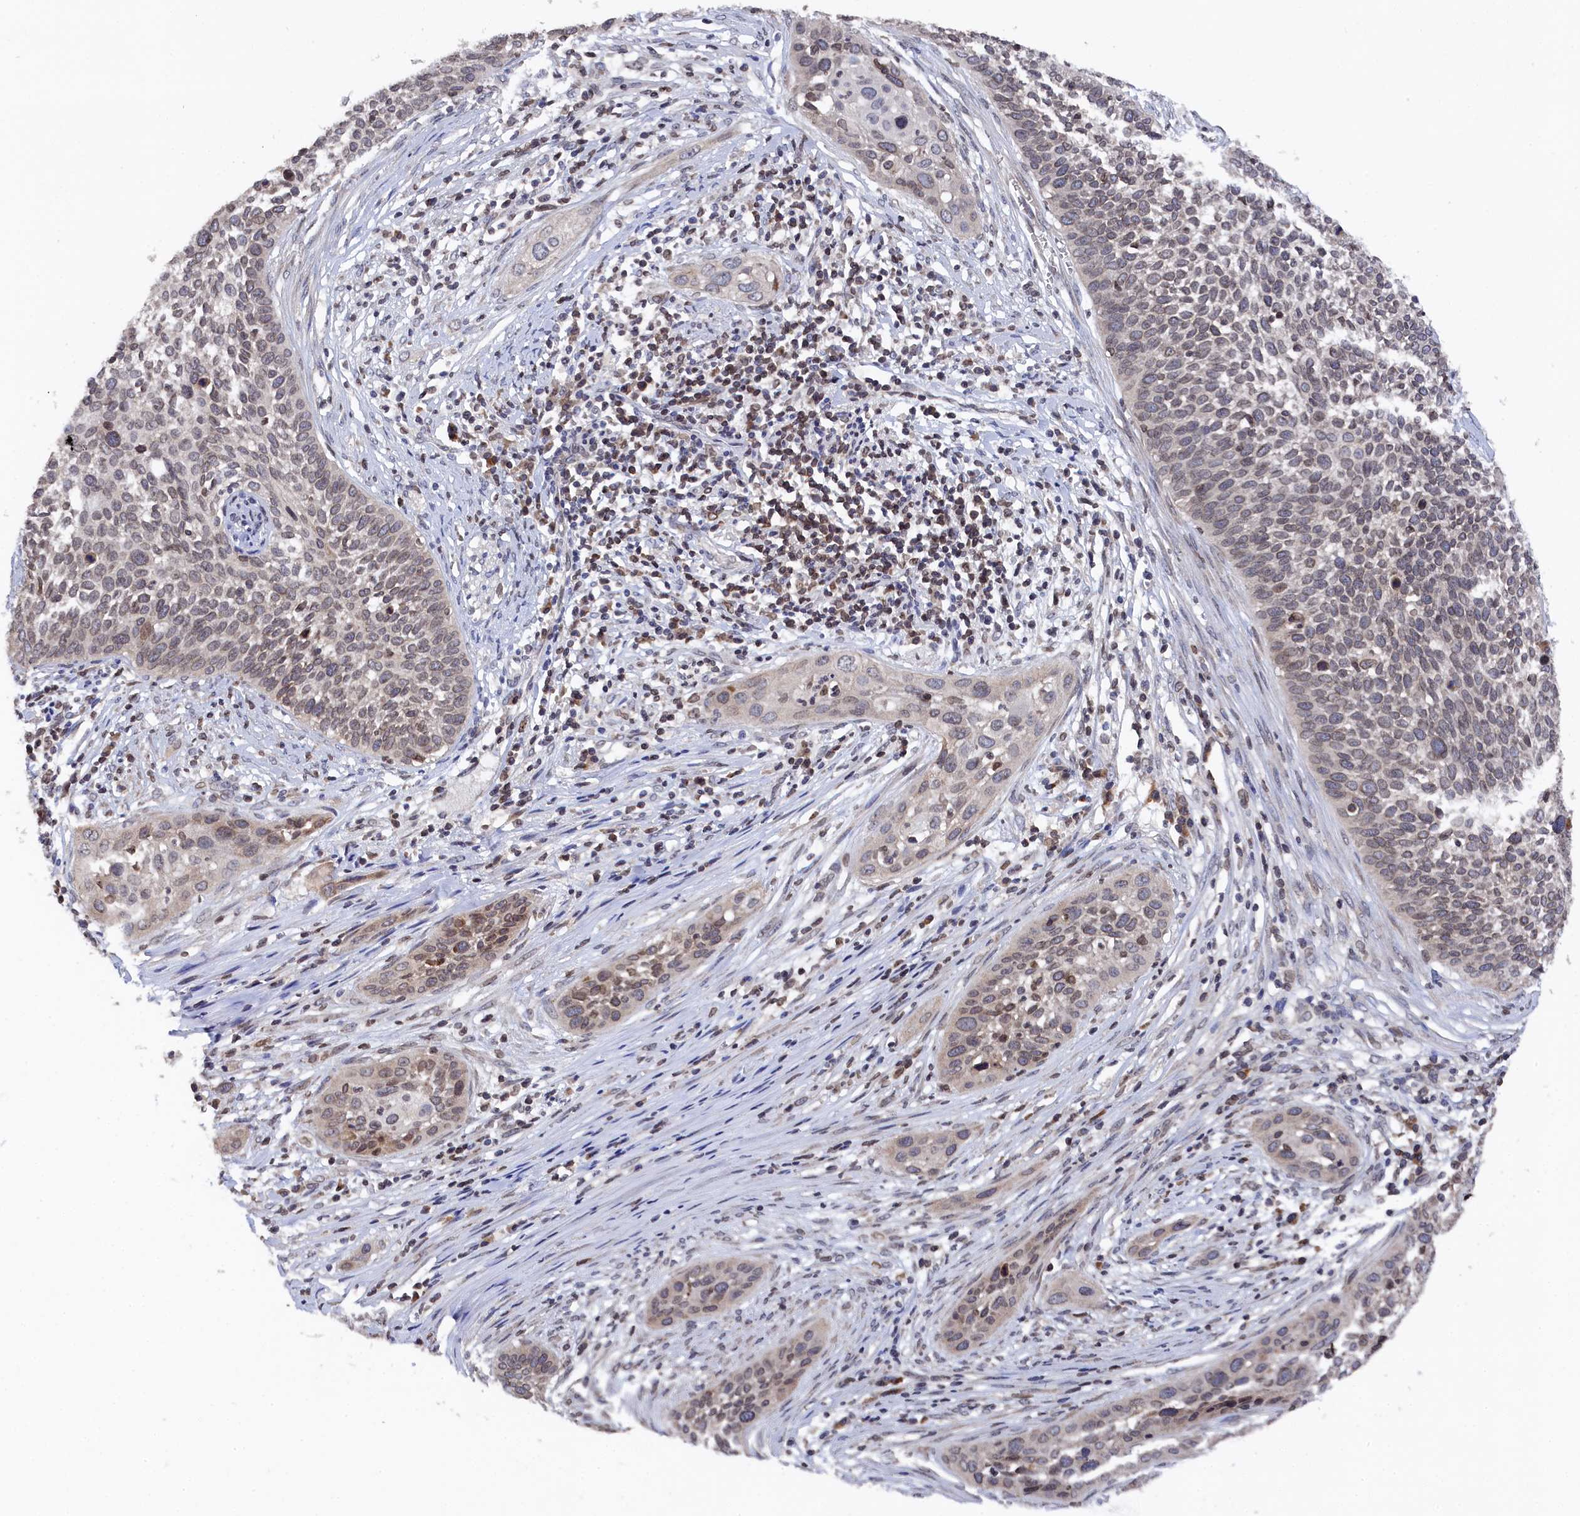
{"staining": {"intensity": "weak", "quantity": "25%-75%", "location": "cytoplasmic/membranous,nuclear"}, "tissue": "cervical cancer", "cell_type": "Tumor cells", "image_type": "cancer", "snomed": [{"axis": "morphology", "description": "Squamous cell carcinoma, NOS"}, {"axis": "topography", "description": "Cervix"}], "caption": "Immunohistochemistry (IHC) staining of cervical cancer (squamous cell carcinoma), which demonstrates low levels of weak cytoplasmic/membranous and nuclear positivity in approximately 25%-75% of tumor cells indicating weak cytoplasmic/membranous and nuclear protein staining. The staining was performed using DAB (brown) for protein detection and nuclei were counterstained in hematoxylin (blue).", "gene": "ANKEF1", "patient": {"sex": "female", "age": 34}}